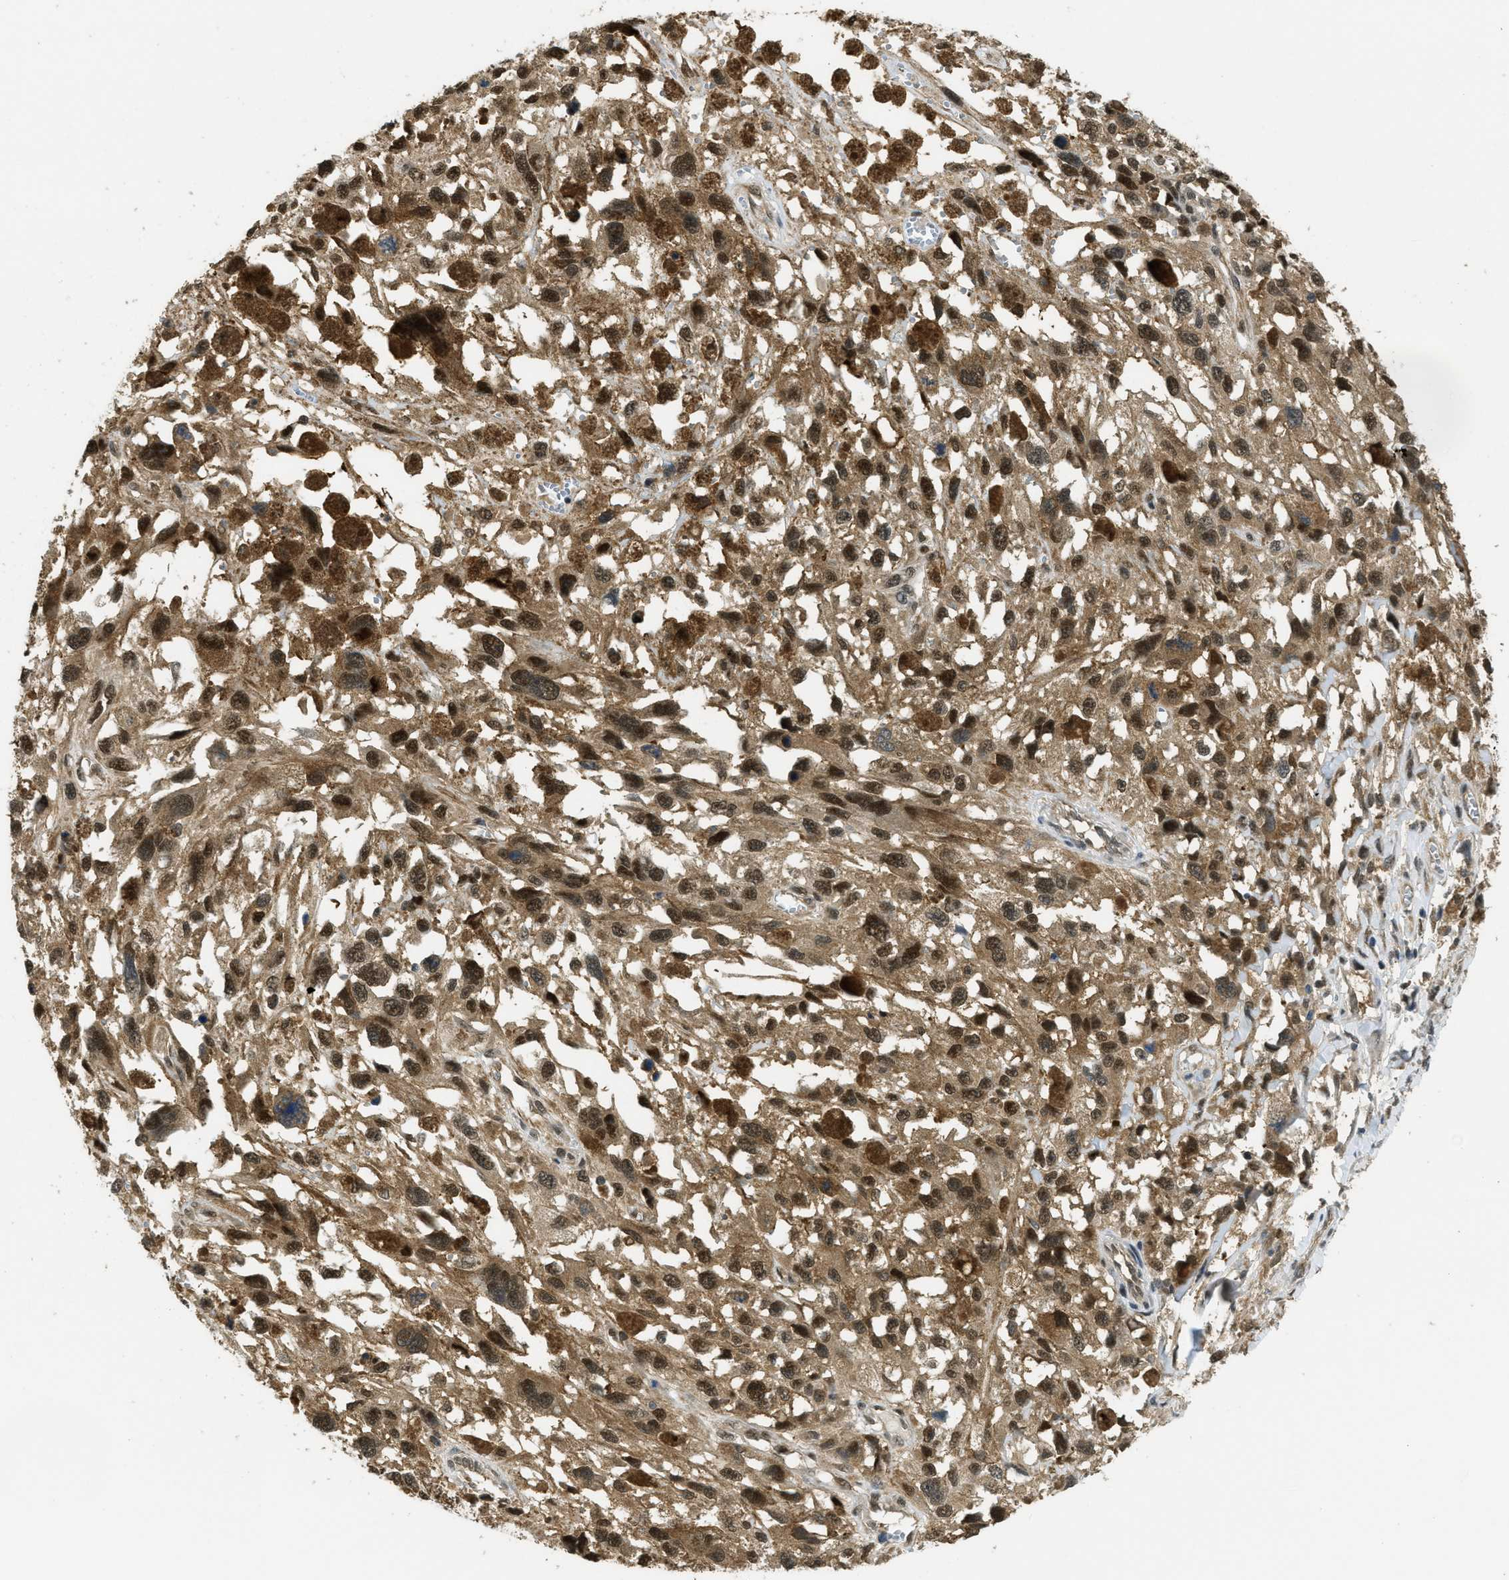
{"staining": {"intensity": "moderate", "quantity": ">75%", "location": "cytoplasmic/membranous,nuclear"}, "tissue": "melanoma", "cell_type": "Tumor cells", "image_type": "cancer", "snomed": [{"axis": "morphology", "description": "Malignant melanoma, Metastatic site"}, {"axis": "topography", "description": "Lymph node"}], "caption": "Protein staining exhibits moderate cytoplasmic/membranous and nuclear staining in about >75% of tumor cells in malignant melanoma (metastatic site).", "gene": "PSMC5", "patient": {"sex": "male", "age": 59}}